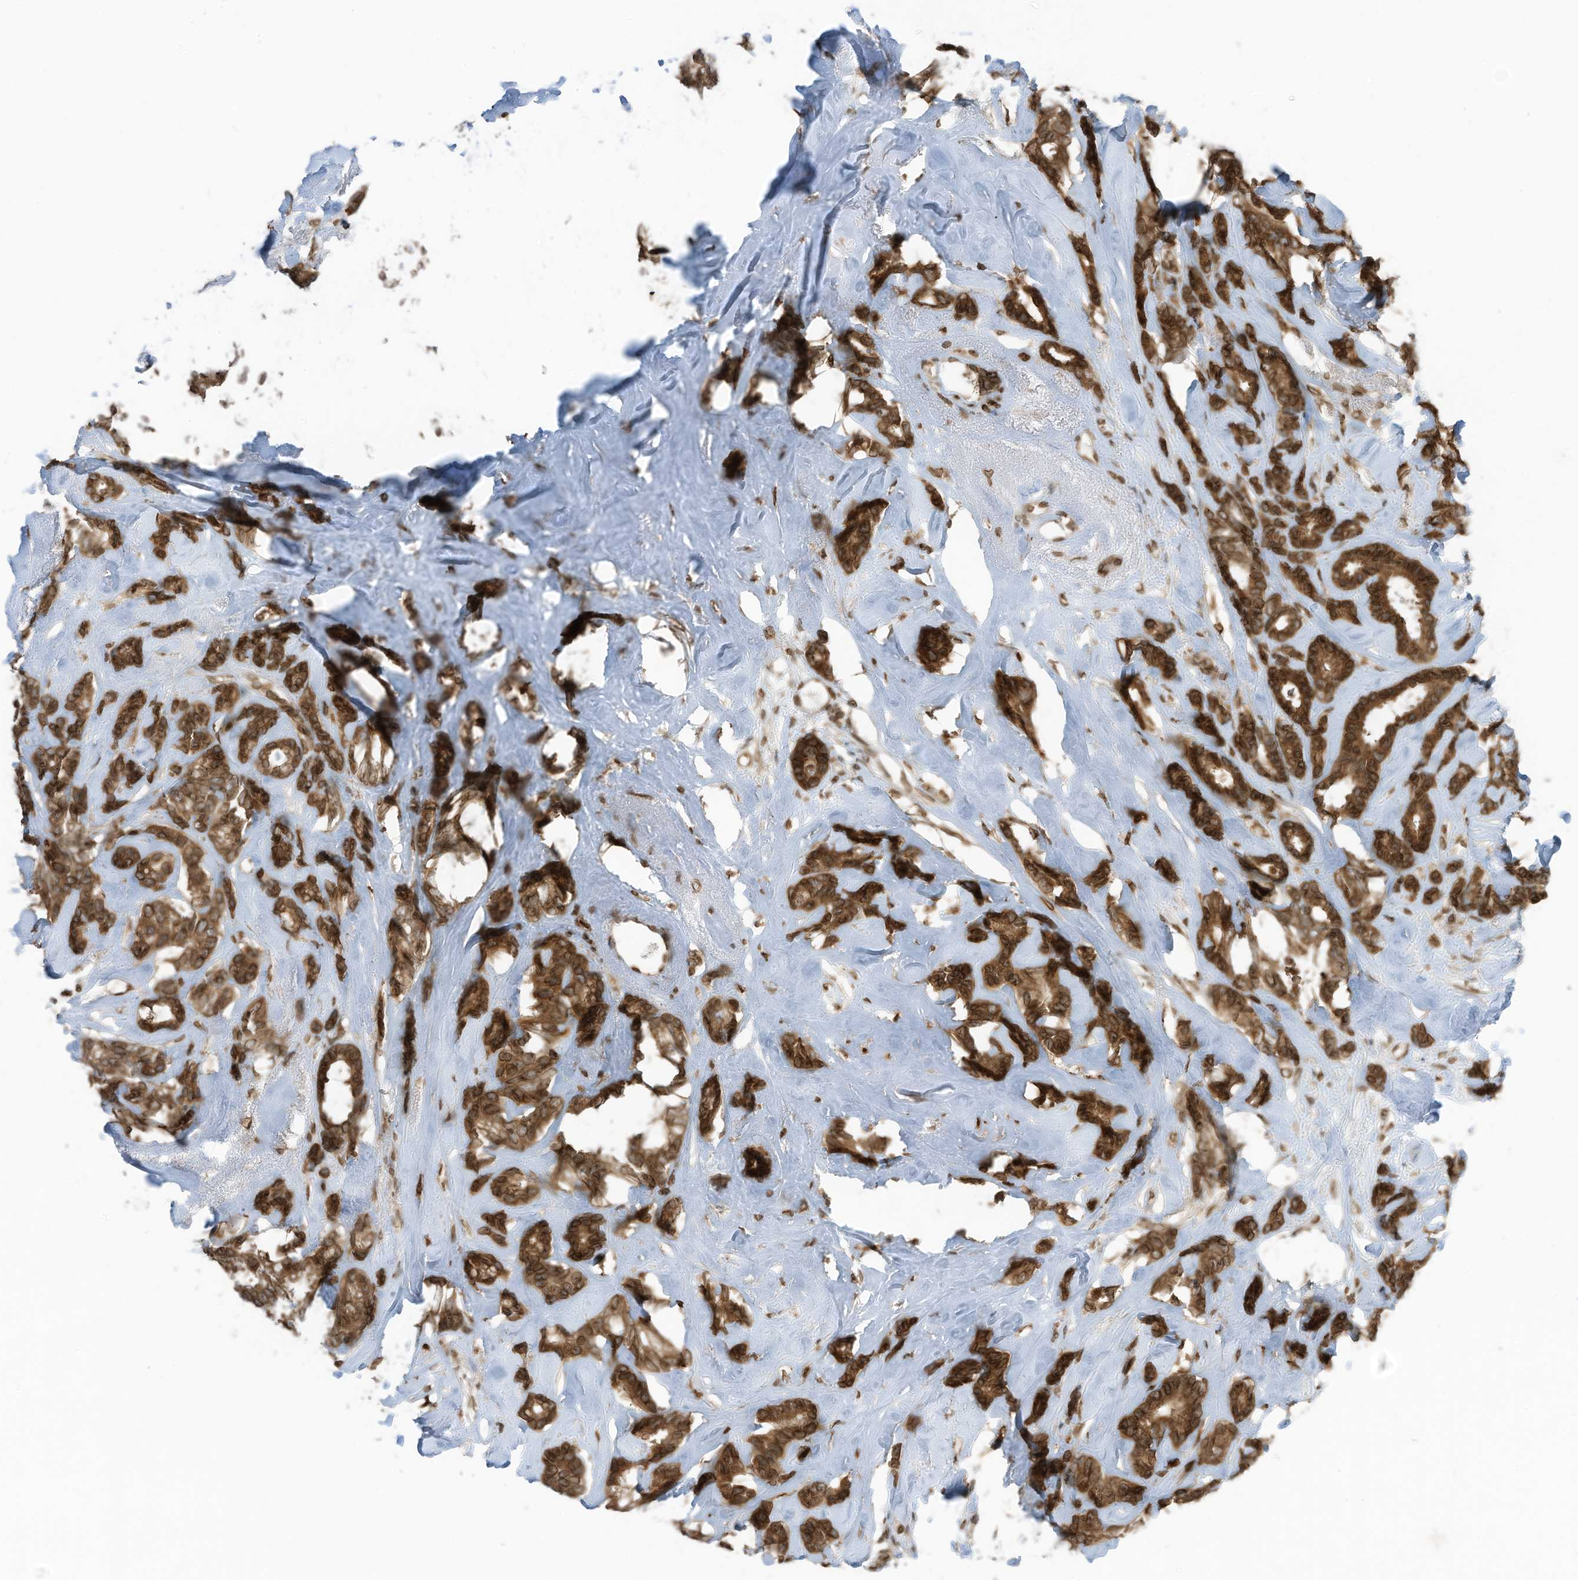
{"staining": {"intensity": "moderate", "quantity": ">75%", "location": "cytoplasmic/membranous,nuclear"}, "tissue": "breast cancer", "cell_type": "Tumor cells", "image_type": "cancer", "snomed": [{"axis": "morphology", "description": "Duct carcinoma"}, {"axis": "topography", "description": "Breast"}], "caption": "Protein staining of breast intraductal carcinoma tissue shows moderate cytoplasmic/membranous and nuclear positivity in about >75% of tumor cells. Nuclei are stained in blue.", "gene": "RABL3", "patient": {"sex": "female", "age": 87}}